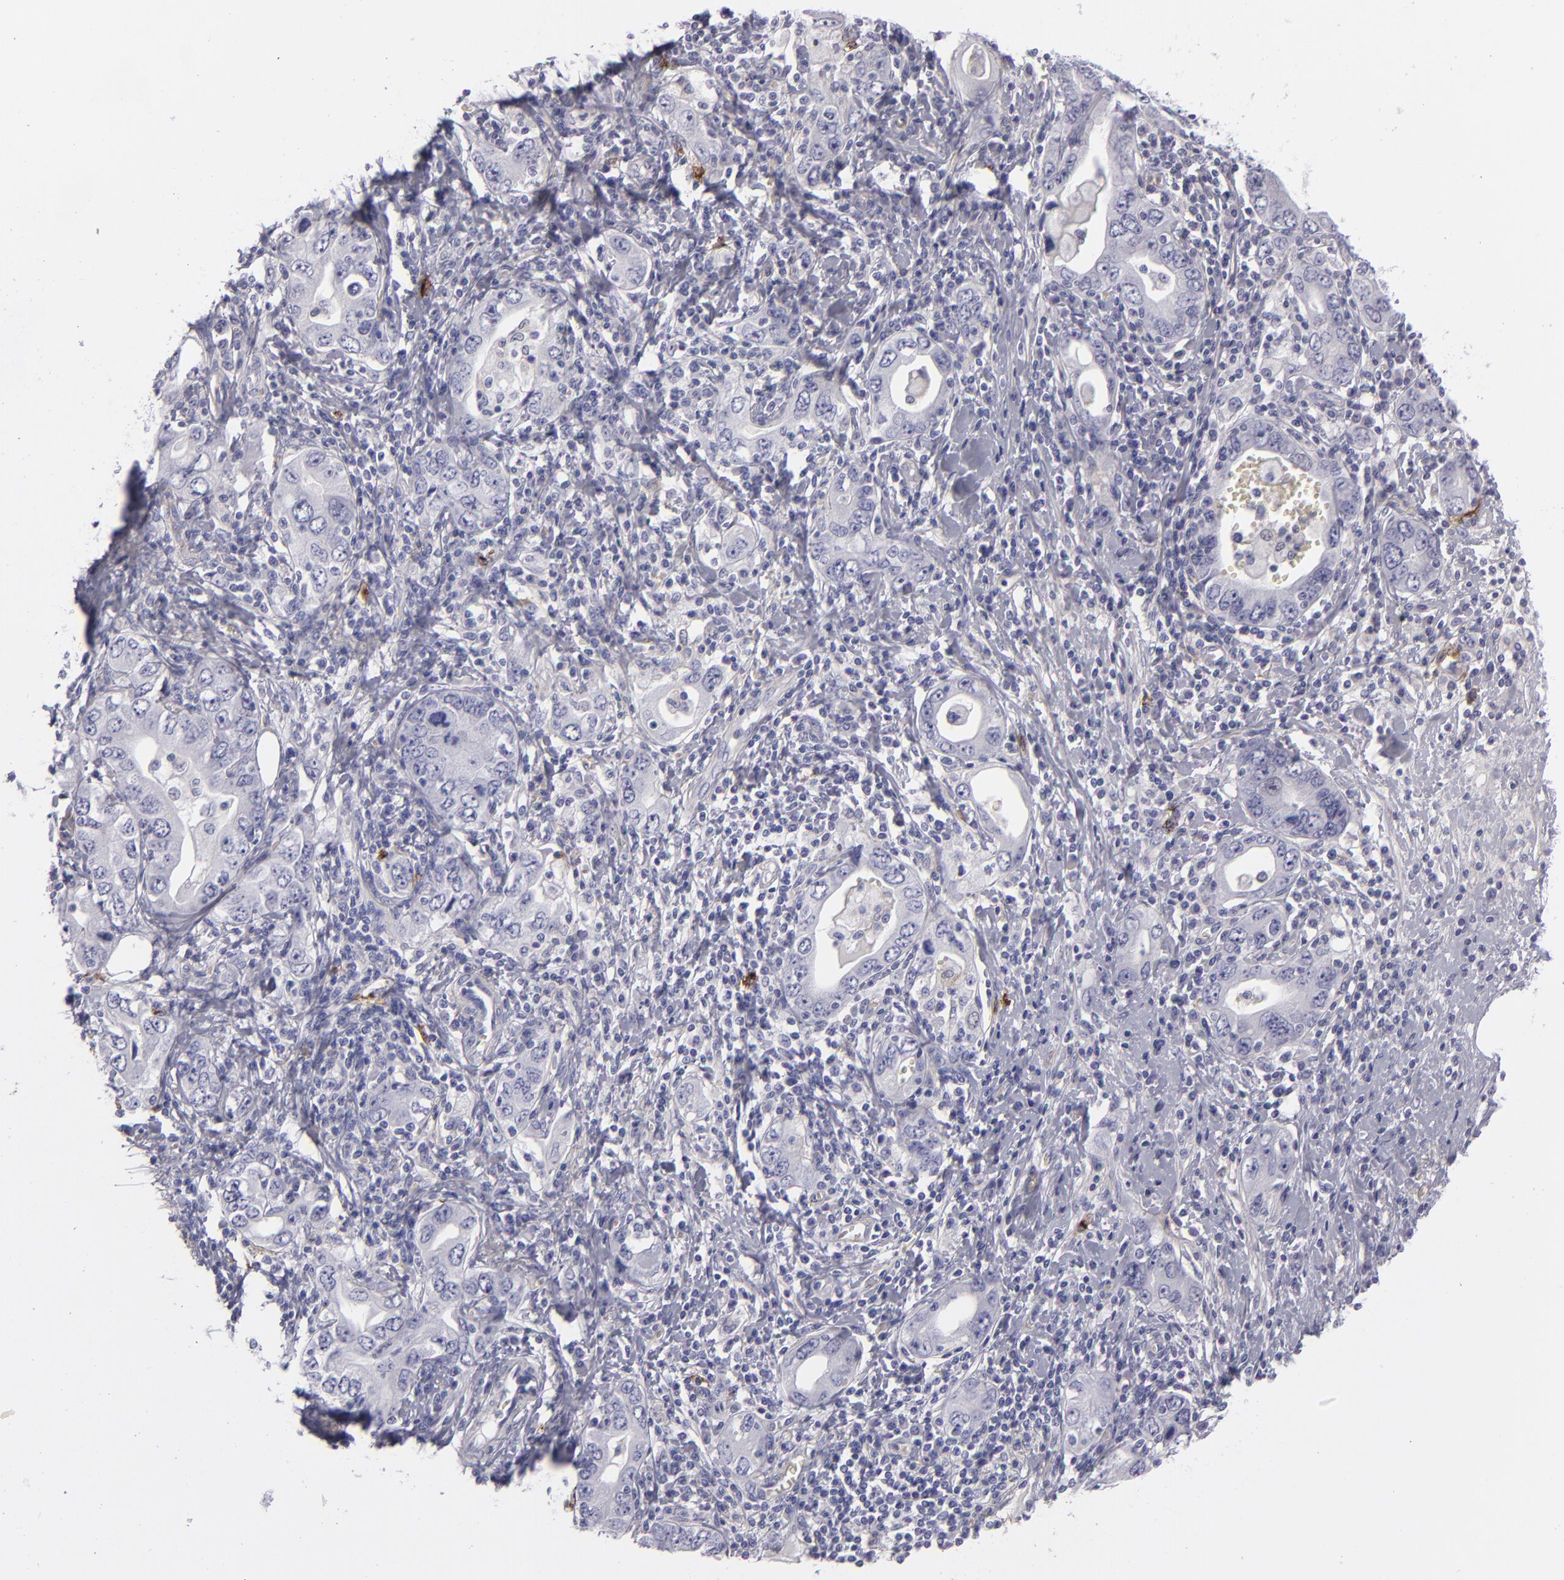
{"staining": {"intensity": "negative", "quantity": "none", "location": "none"}, "tissue": "stomach cancer", "cell_type": "Tumor cells", "image_type": "cancer", "snomed": [{"axis": "morphology", "description": "Adenocarcinoma, NOS"}, {"axis": "topography", "description": "Stomach, lower"}], "caption": "Immunohistochemistry (IHC) photomicrograph of neoplastic tissue: human stomach adenocarcinoma stained with DAB exhibits no significant protein staining in tumor cells.", "gene": "ANPEP", "patient": {"sex": "female", "age": 93}}